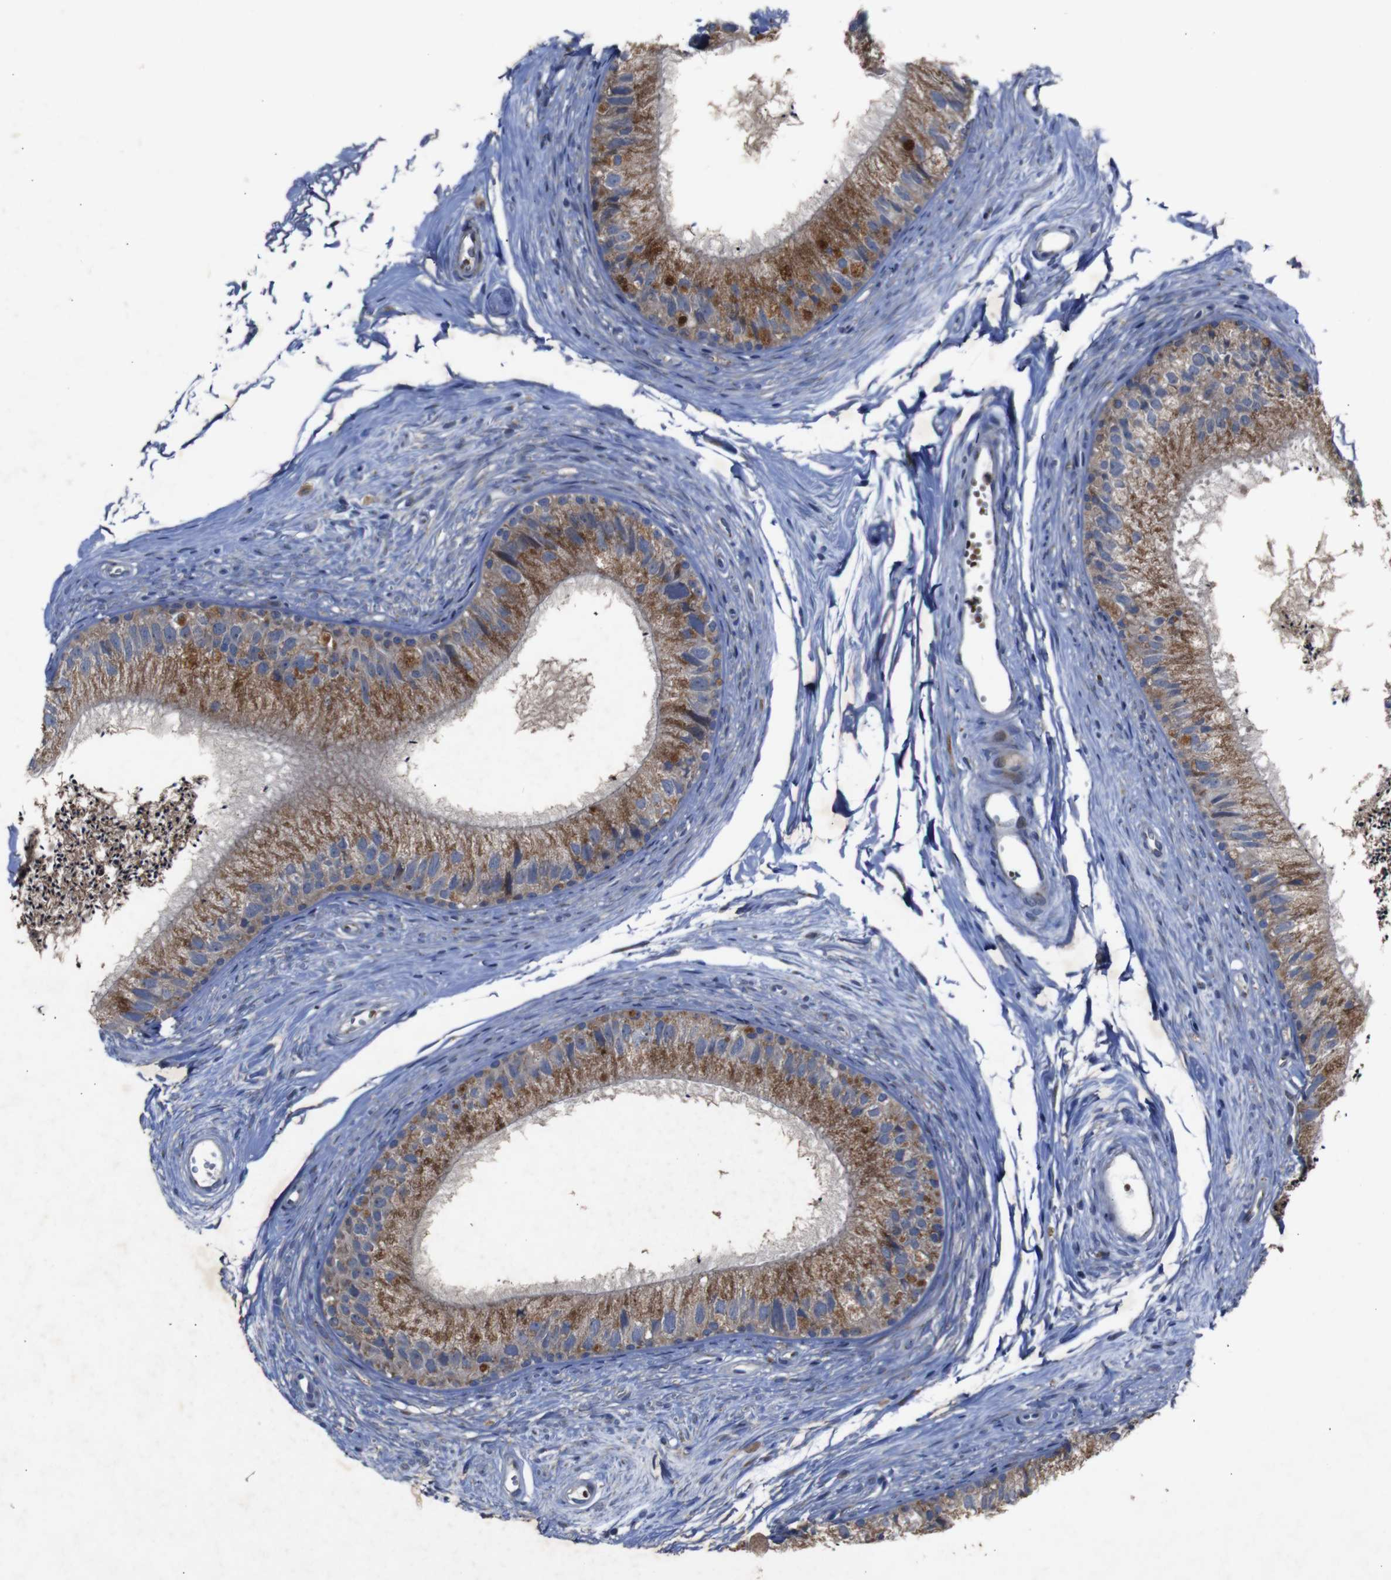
{"staining": {"intensity": "moderate", "quantity": ">75%", "location": "cytoplasmic/membranous"}, "tissue": "epididymis", "cell_type": "Glandular cells", "image_type": "normal", "snomed": [{"axis": "morphology", "description": "Normal tissue, NOS"}, {"axis": "topography", "description": "Epididymis"}], "caption": "High-power microscopy captured an immunohistochemistry photomicrograph of normal epididymis, revealing moderate cytoplasmic/membranous staining in approximately >75% of glandular cells.", "gene": "CHST10", "patient": {"sex": "male", "age": 56}}